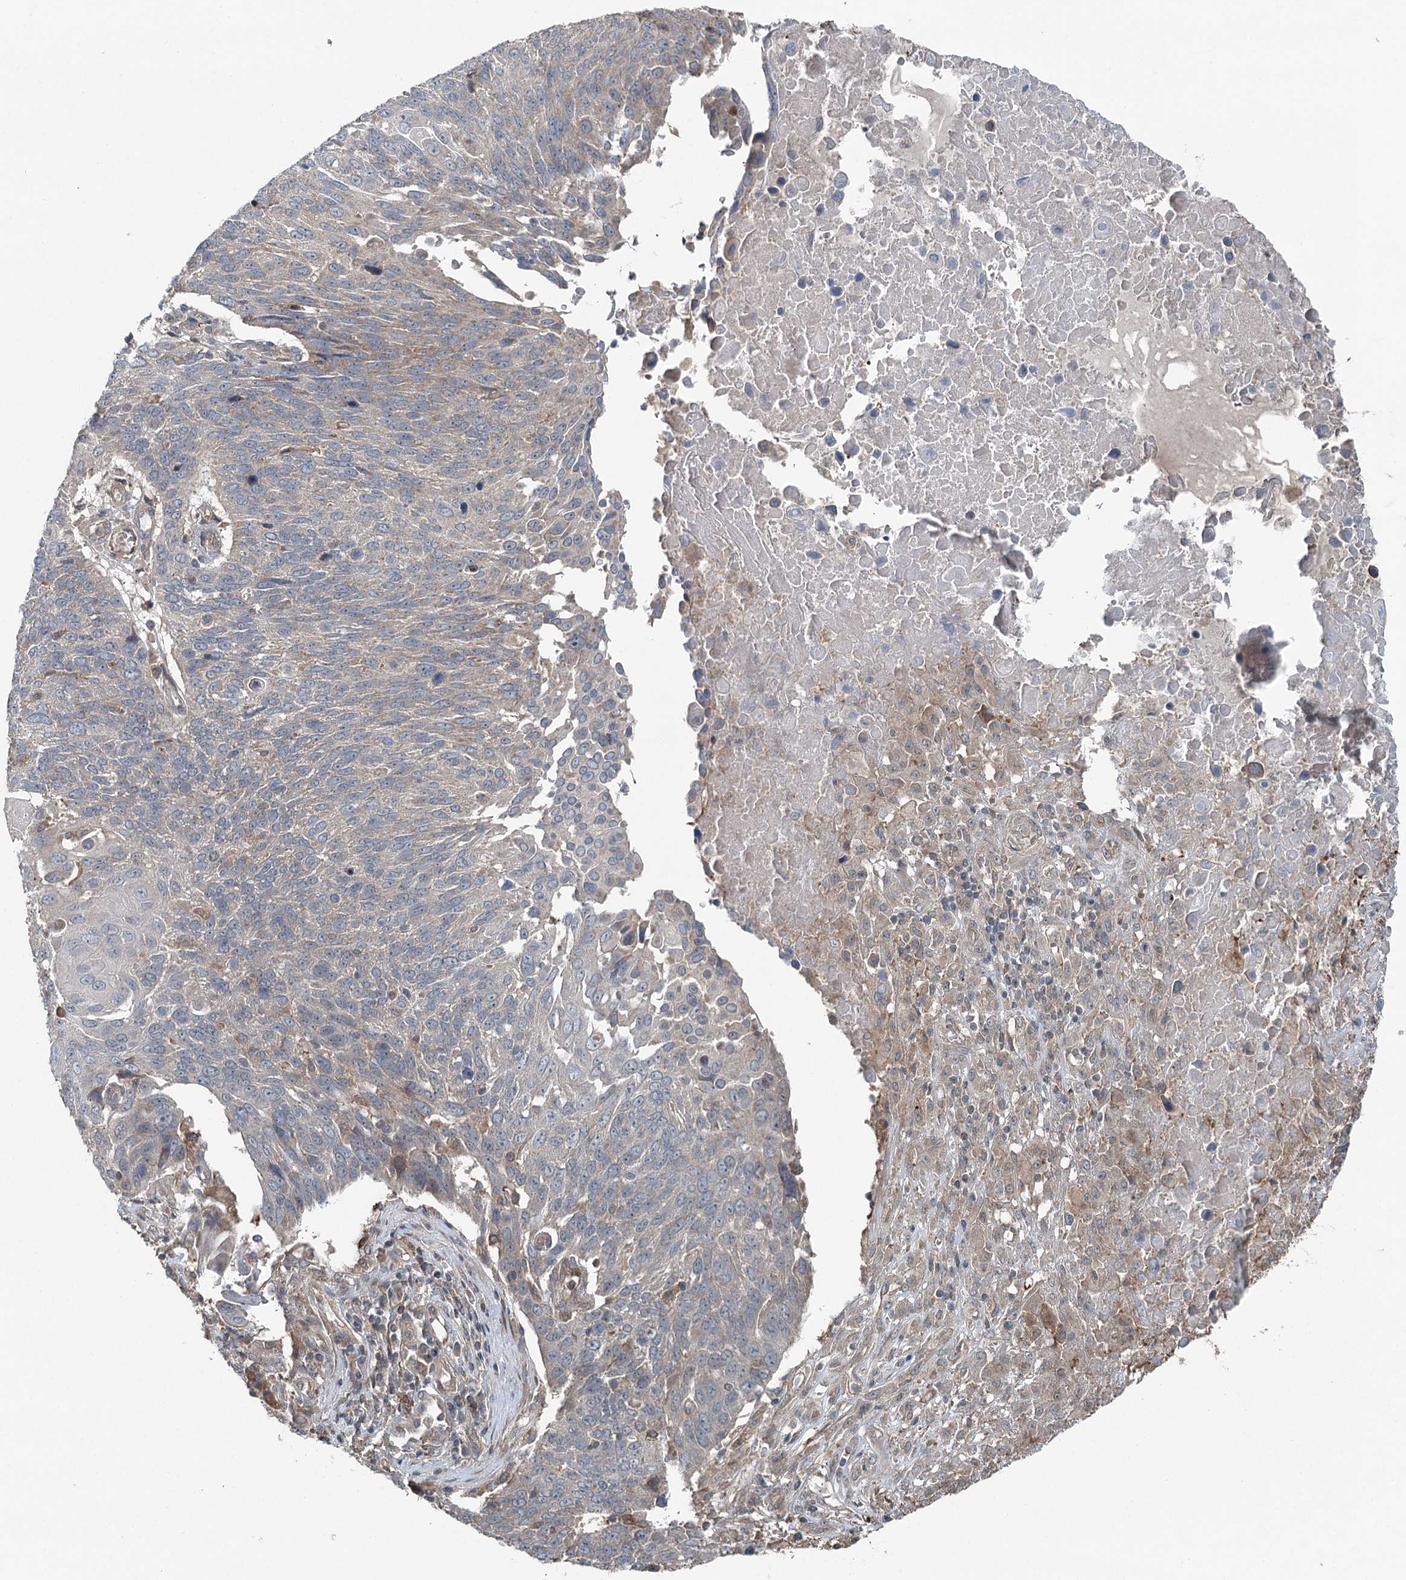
{"staining": {"intensity": "negative", "quantity": "none", "location": "none"}, "tissue": "lung cancer", "cell_type": "Tumor cells", "image_type": "cancer", "snomed": [{"axis": "morphology", "description": "Squamous cell carcinoma, NOS"}, {"axis": "topography", "description": "Lung"}], "caption": "DAB (3,3'-diaminobenzidine) immunohistochemical staining of human squamous cell carcinoma (lung) exhibits no significant staining in tumor cells.", "gene": "SKIC3", "patient": {"sex": "male", "age": 66}}